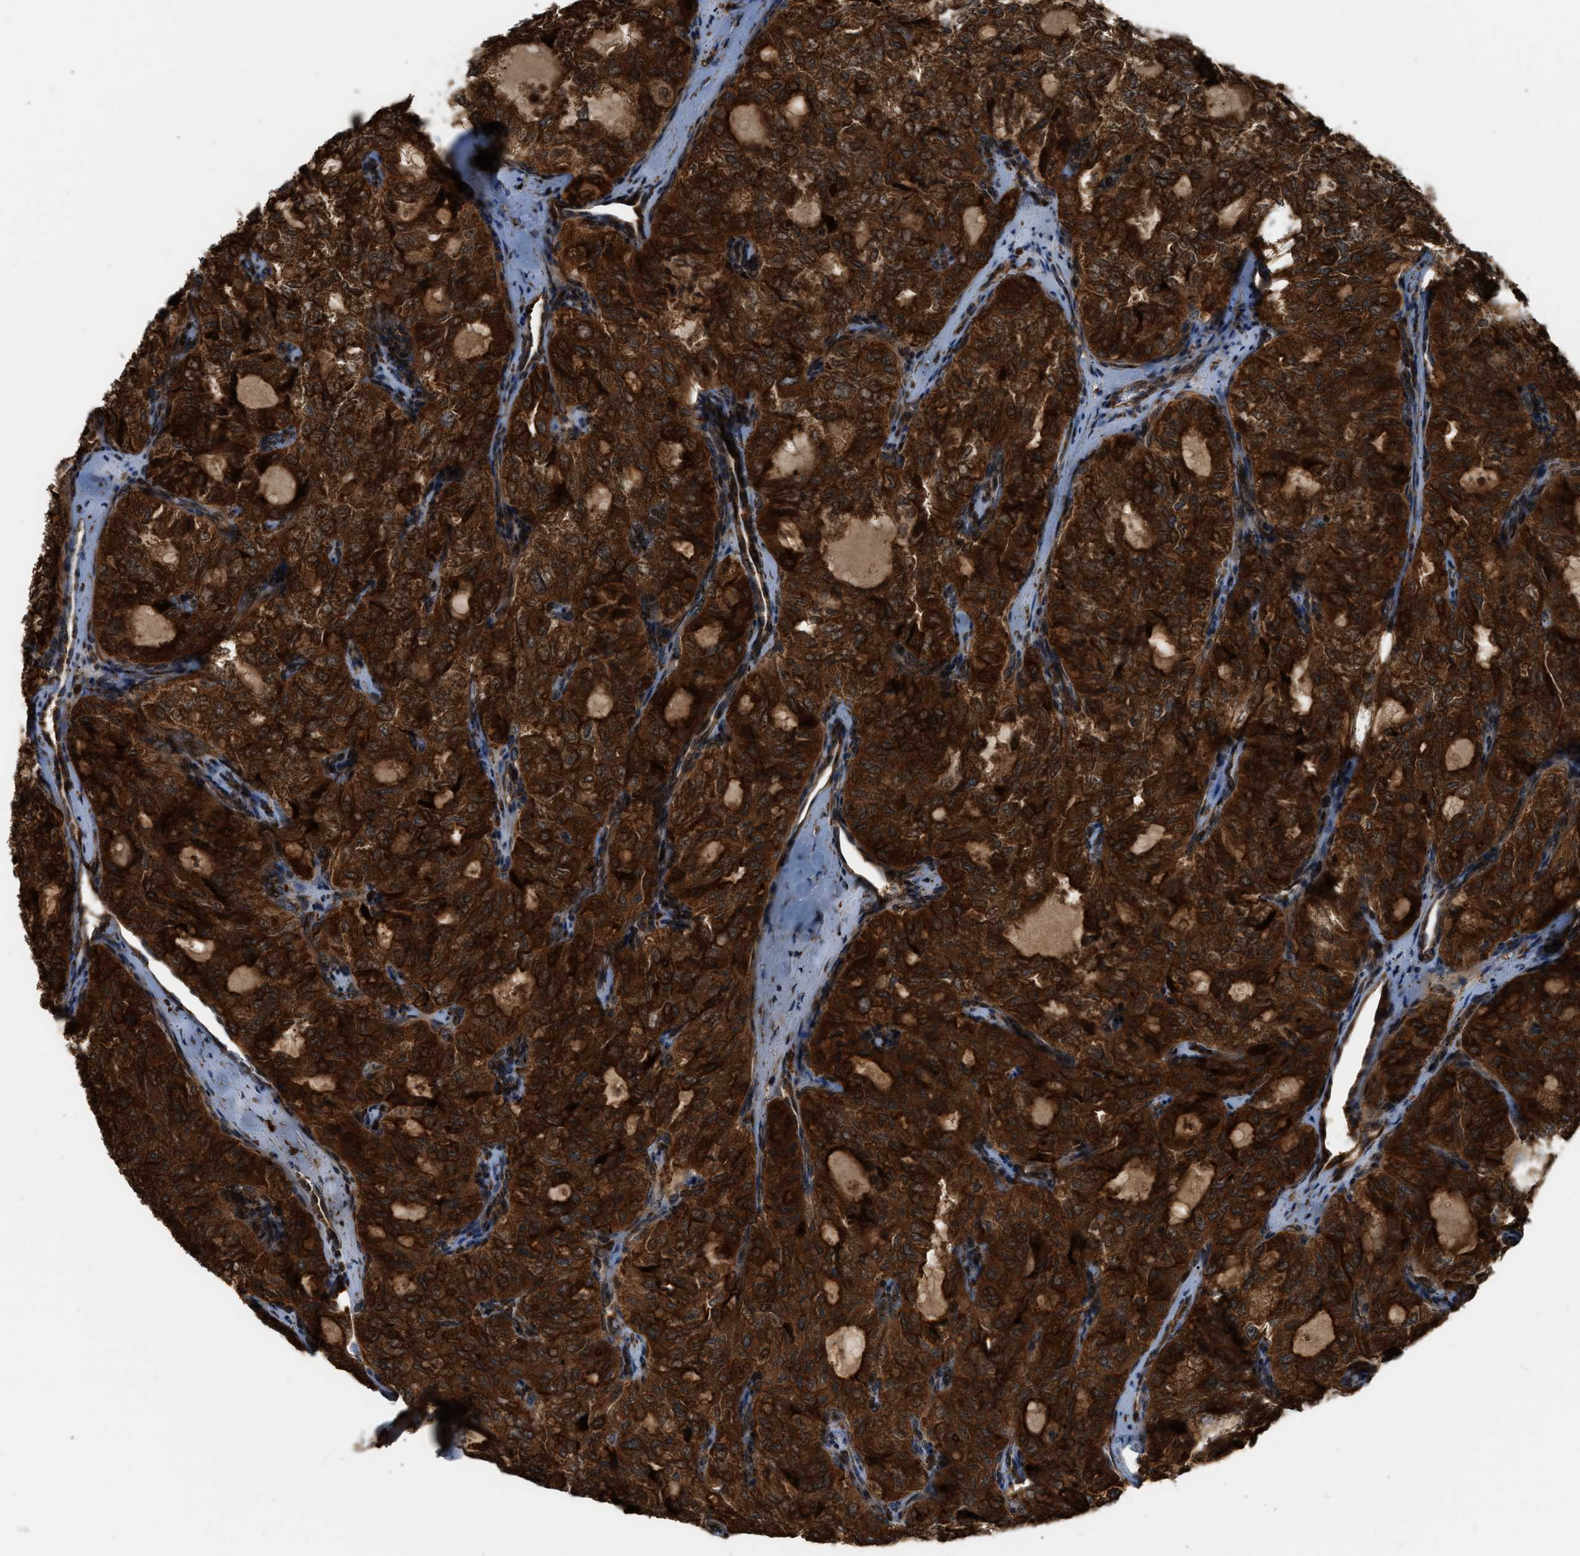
{"staining": {"intensity": "strong", "quantity": ">75%", "location": "cytoplasmic/membranous"}, "tissue": "thyroid cancer", "cell_type": "Tumor cells", "image_type": "cancer", "snomed": [{"axis": "morphology", "description": "Follicular adenoma carcinoma, NOS"}, {"axis": "topography", "description": "Thyroid gland"}], "caption": "Thyroid cancer (follicular adenoma carcinoma) was stained to show a protein in brown. There is high levels of strong cytoplasmic/membranous expression in approximately >75% of tumor cells.", "gene": "BAIAP2L1", "patient": {"sex": "male", "age": 75}}